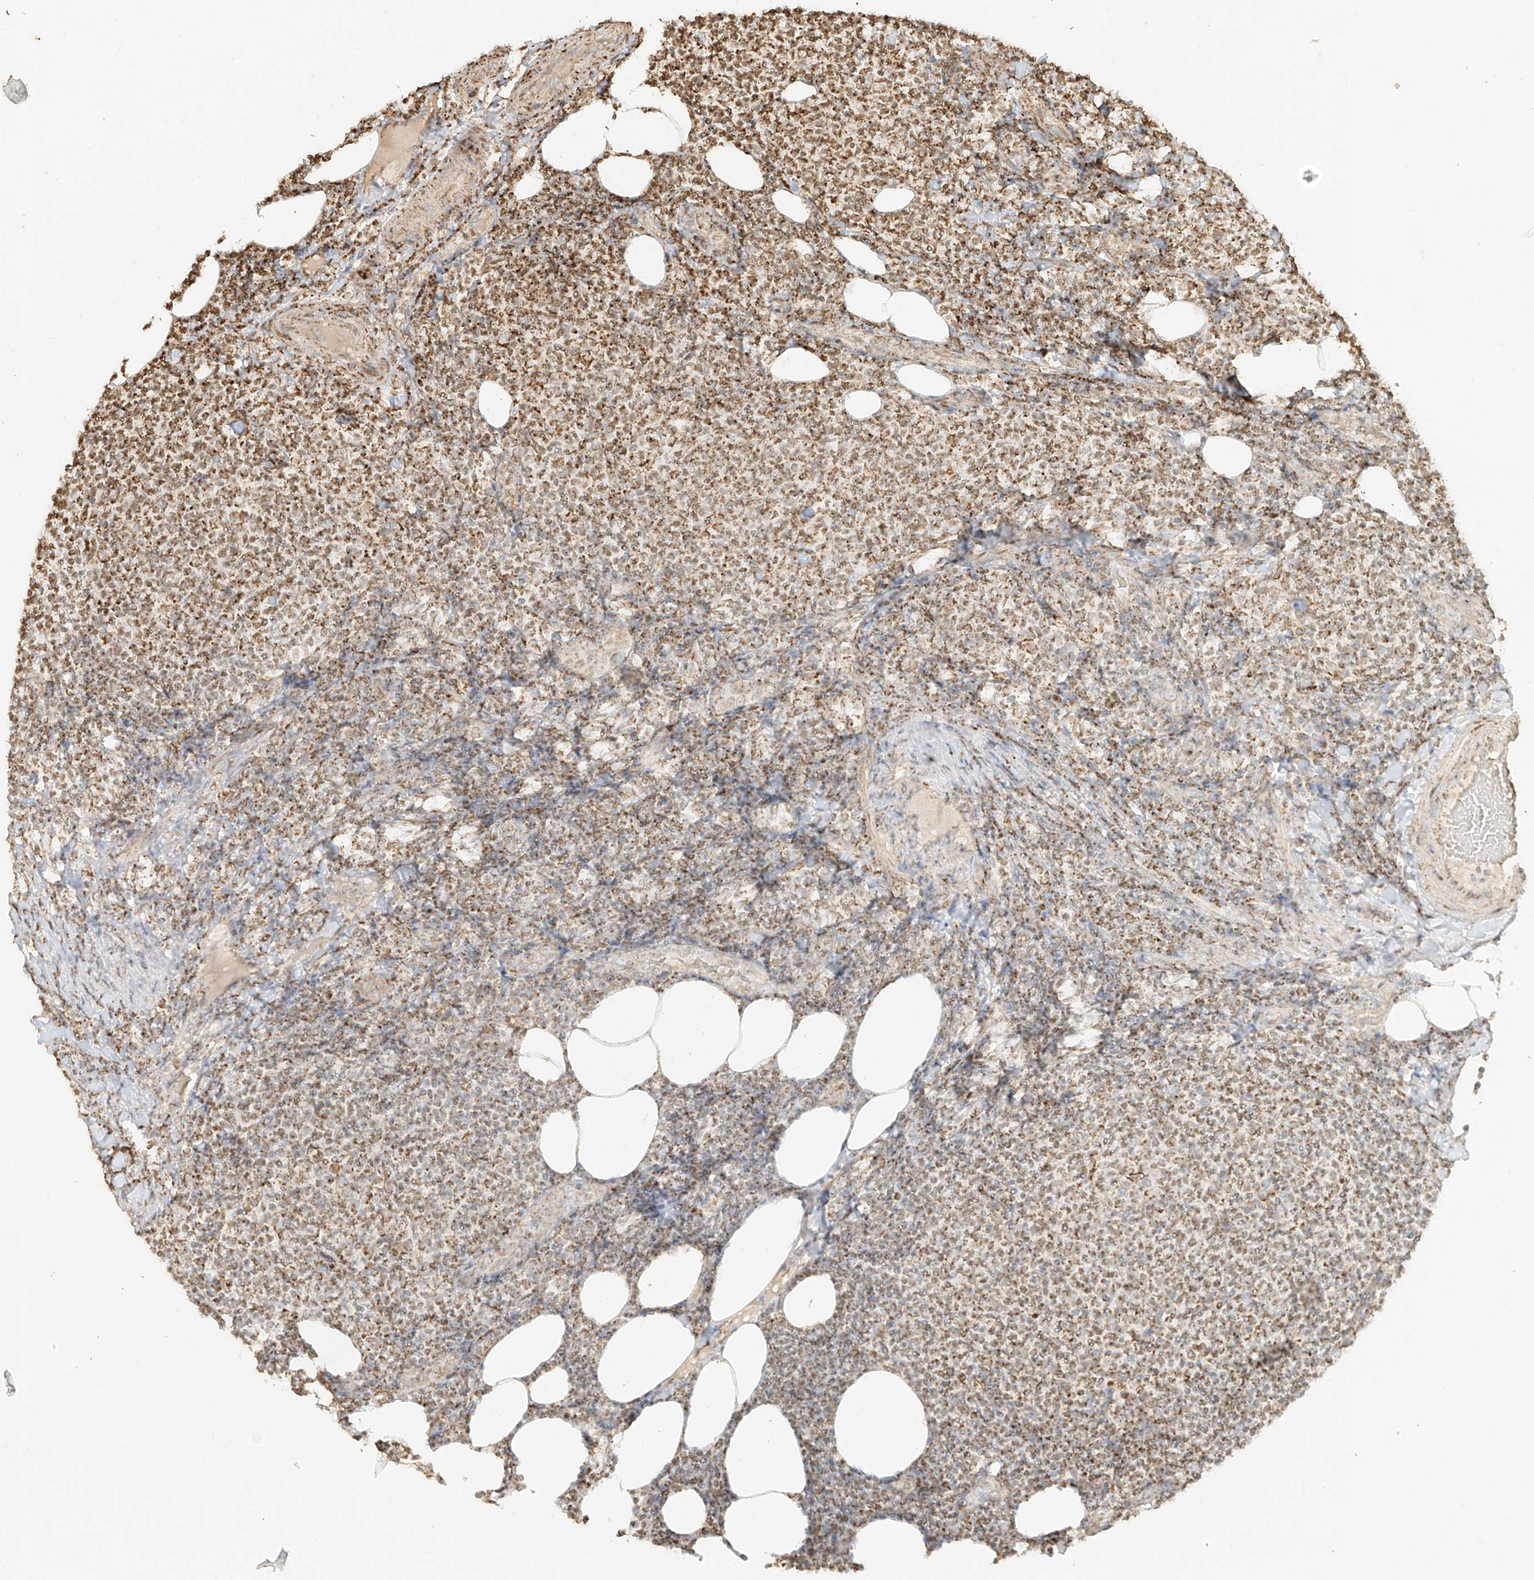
{"staining": {"intensity": "moderate", "quantity": ">75%", "location": "cytoplasmic/membranous"}, "tissue": "lymphoma", "cell_type": "Tumor cells", "image_type": "cancer", "snomed": [{"axis": "morphology", "description": "Malignant lymphoma, non-Hodgkin's type, Low grade"}, {"axis": "topography", "description": "Lymph node"}], "caption": "Lymphoma stained with a protein marker shows moderate staining in tumor cells.", "gene": "MIPEP", "patient": {"sex": "male", "age": 66}}